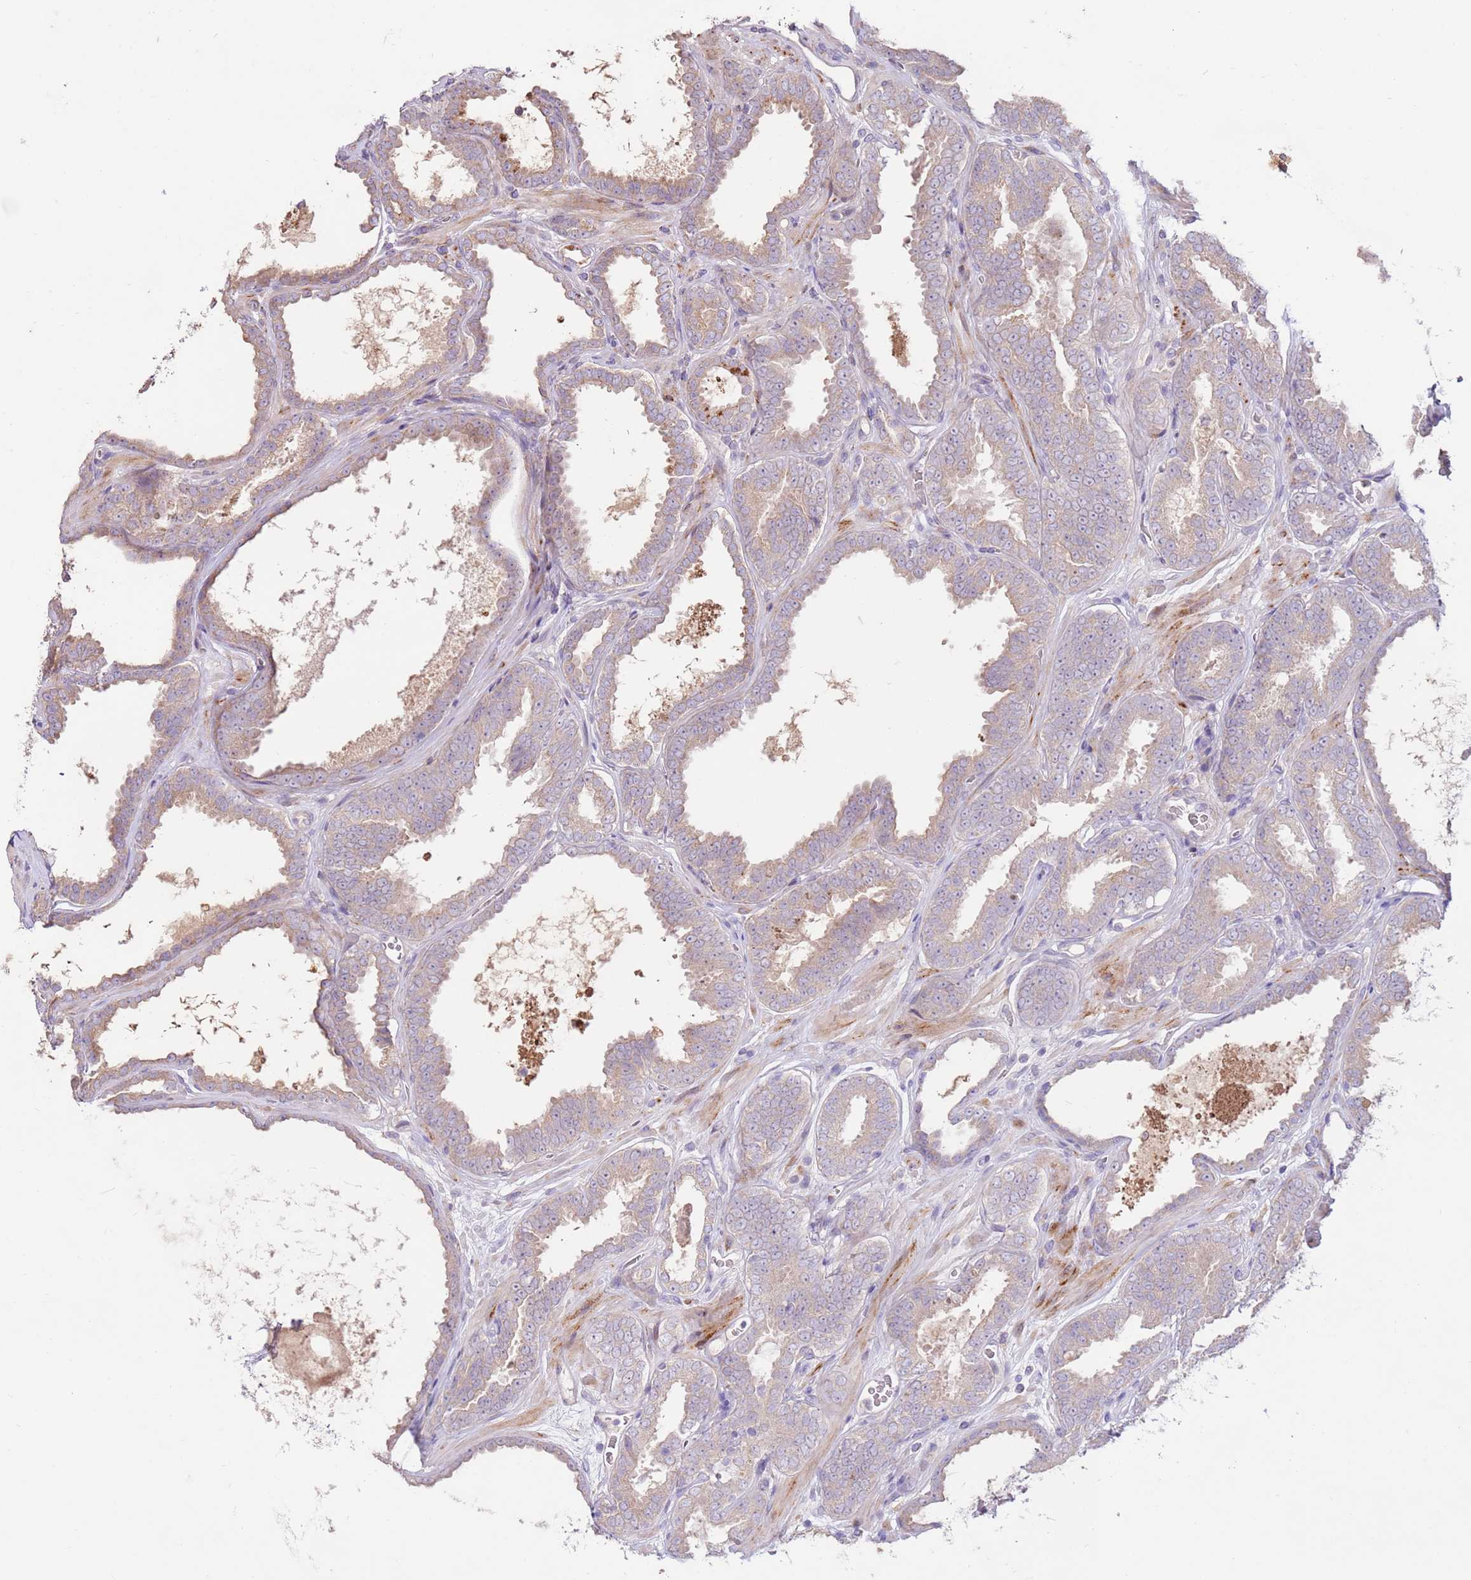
{"staining": {"intensity": "weak", "quantity": "25%-75%", "location": "cytoplasmic/membranous"}, "tissue": "prostate cancer", "cell_type": "Tumor cells", "image_type": "cancer", "snomed": [{"axis": "morphology", "description": "Adenocarcinoma, High grade"}, {"axis": "topography", "description": "Prostate"}], "caption": "Brown immunohistochemical staining in prostate cancer reveals weak cytoplasmic/membranous staining in about 25%-75% of tumor cells.", "gene": "LGI4", "patient": {"sex": "male", "age": 72}}